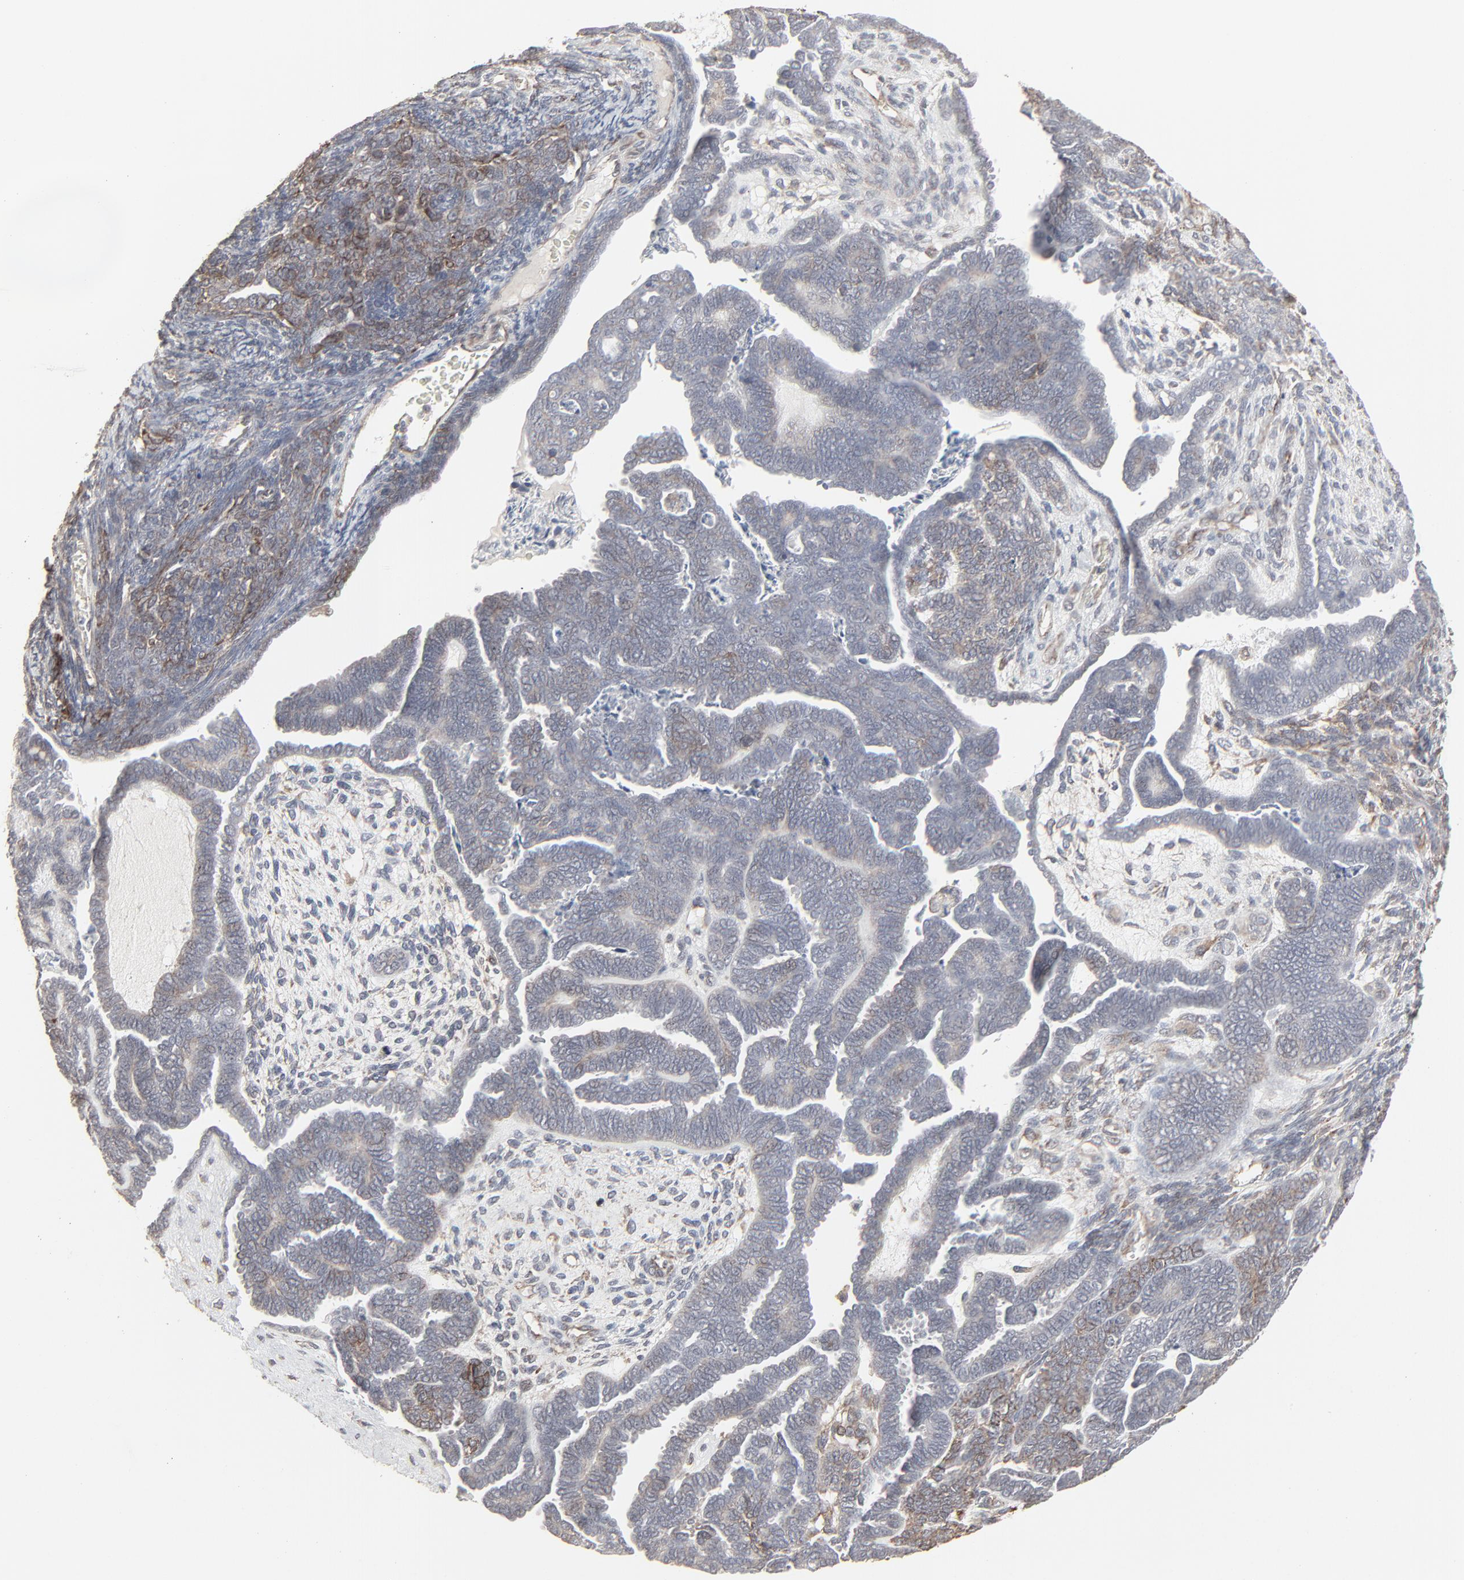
{"staining": {"intensity": "weak", "quantity": "25%-75%", "location": "cytoplasmic/membranous"}, "tissue": "endometrial cancer", "cell_type": "Tumor cells", "image_type": "cancer", "snomed": [{"axis": "morphology", "description": "Neoplasm, malignant, NOS"}, {"axis": "topography", "description": "Endometrium"}], "caption": "Weak cytoplasmic/membranous expression for a protein is present in about 25%-75% of tumor cells of malignant neoplasm (endometrial) using immunohistochemistry (IHC).", "gene": "CTNND1", "patient": {"sex": "female", "age": 74}}